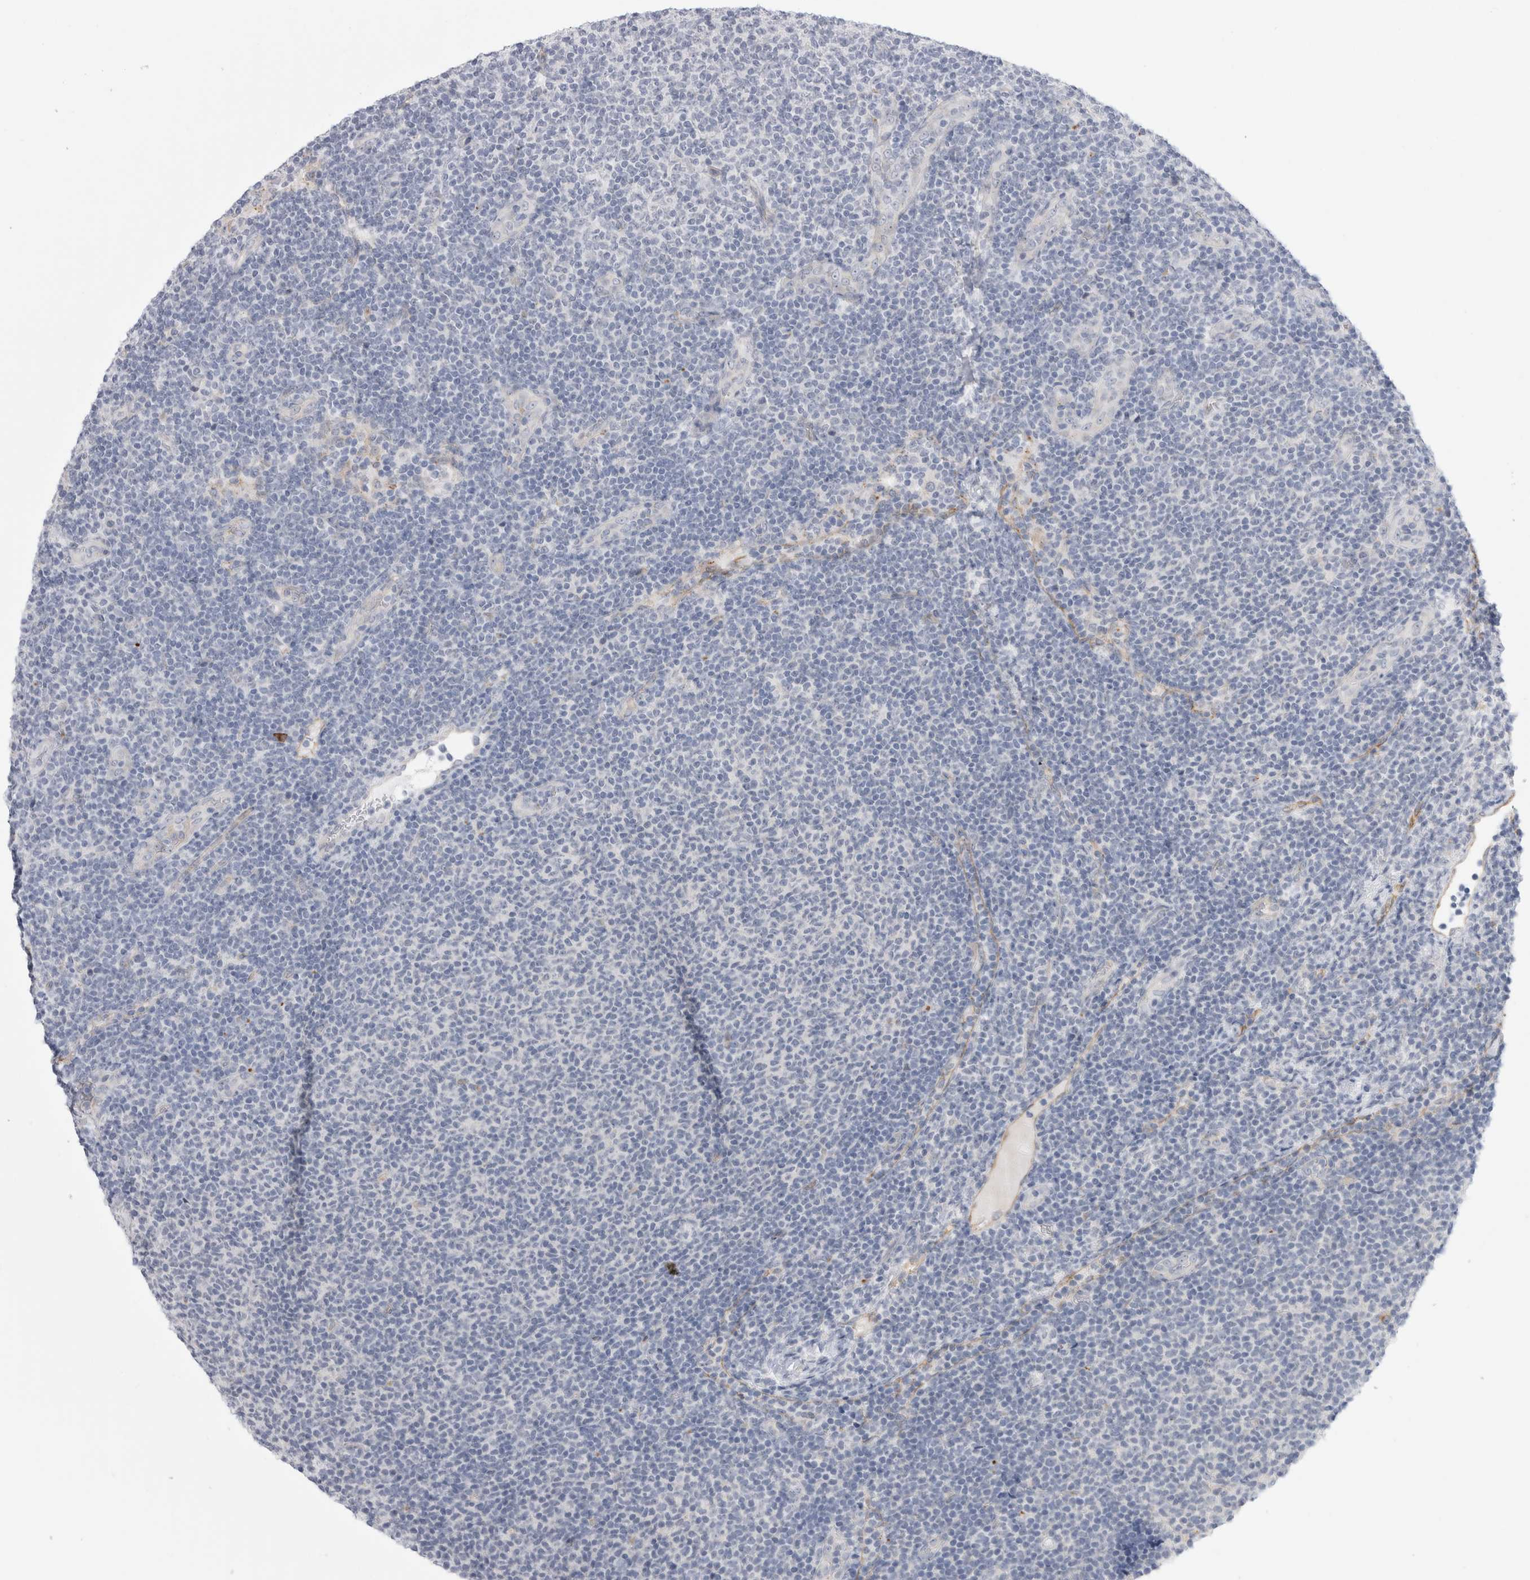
{"staining": {"intensity": "negative", "quantity": "none", "location": "none"}, "tissue": "lymphoma", "cell_type": "Tumor cells", "image_type": "cancer", "snomed": [{"axis": "morphology", "description": "Malignant lymphoma, non-Hodgkin's type, Low grade"}, {"axis": "topography", "description": "Lymph node"}], "caption": "DAB immunohistochemical staining of human lymphoma shows no significant positivity in tumor cells. (Brightfield microscopy of DAB IHC at high magnification).", "gene": "ANKMY1", "patient": {"sex": "male", "age": 66}}